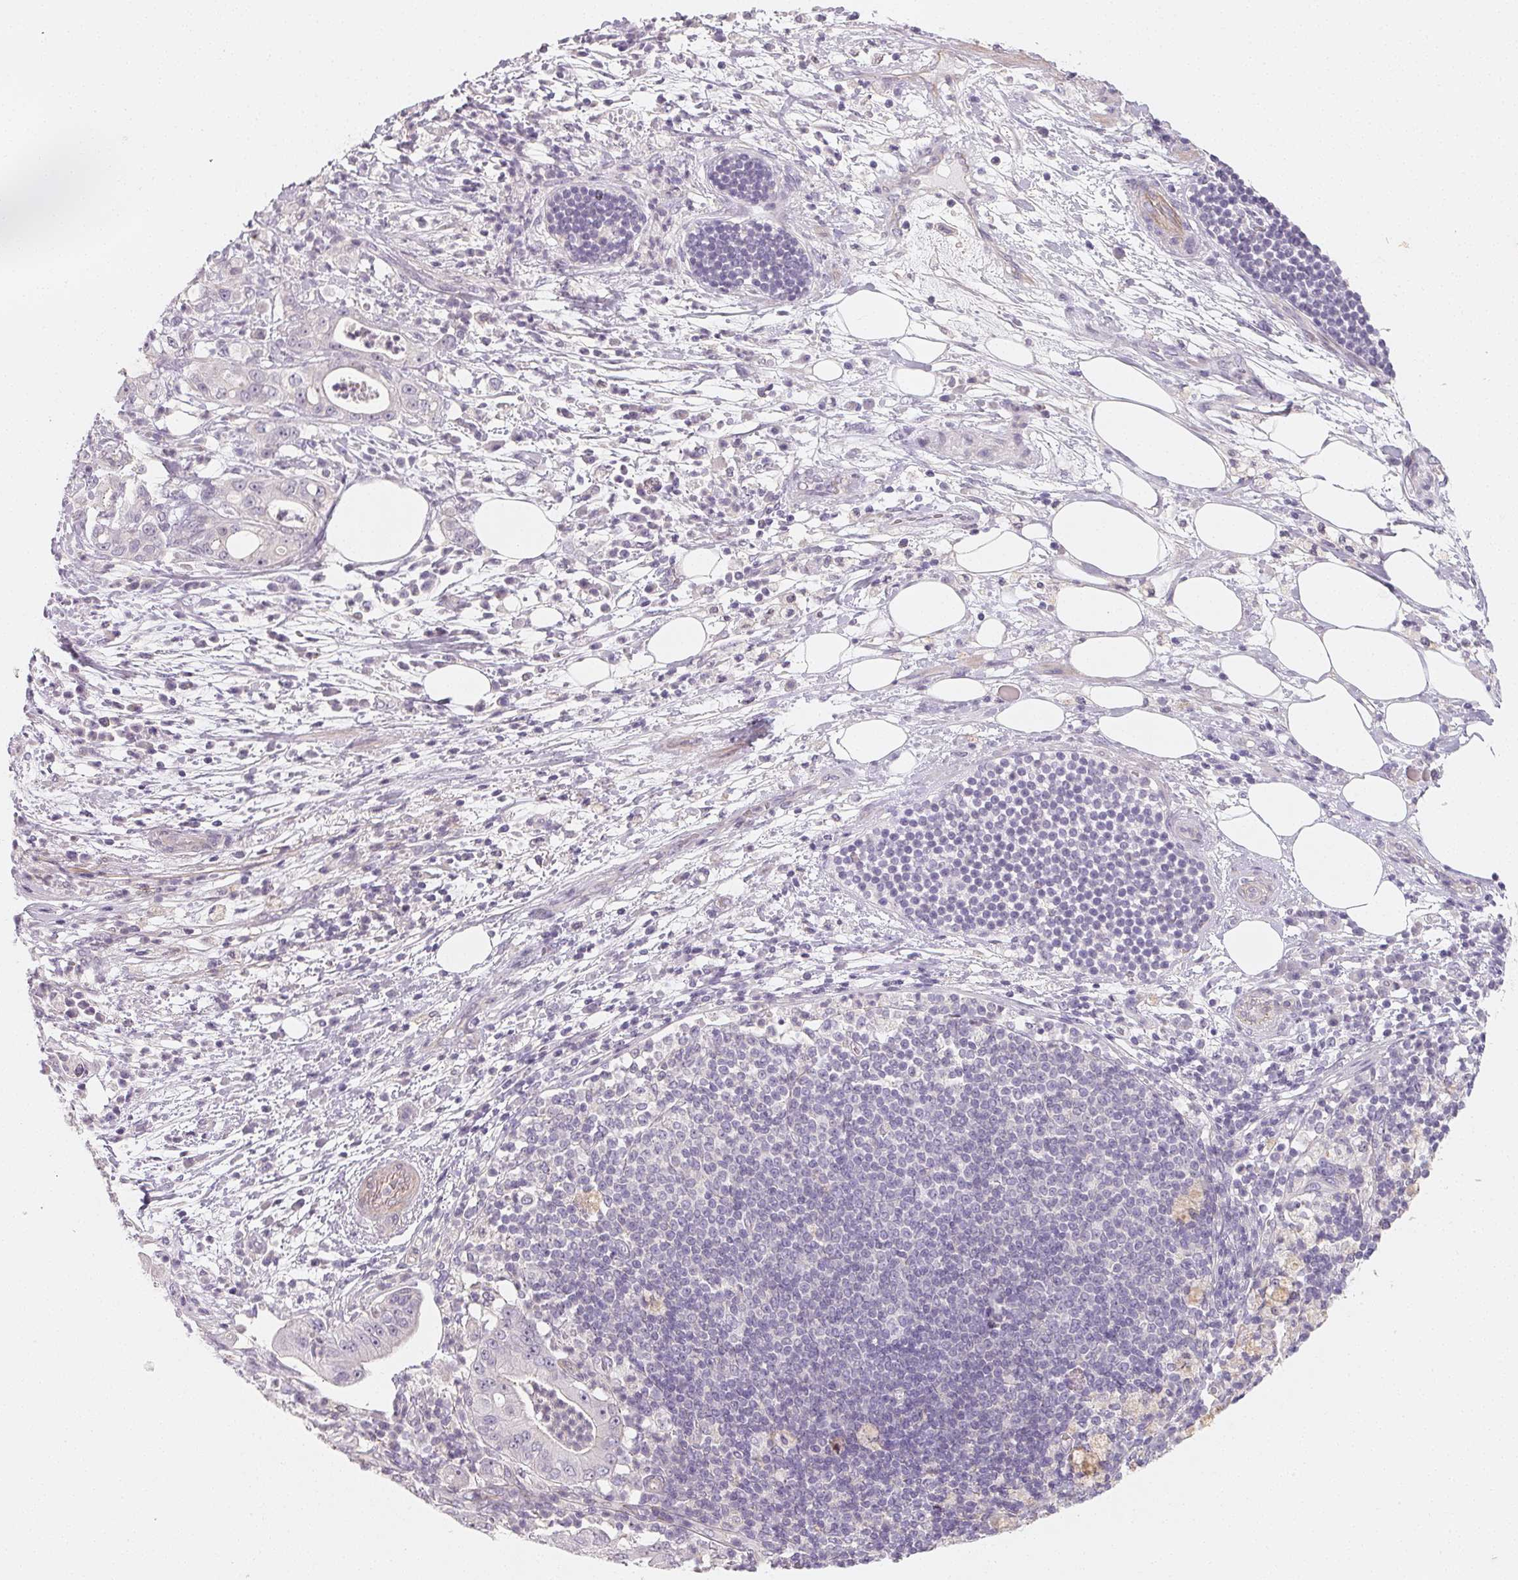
{"staining": {"intensity": "negative", "quantity": "none", "location": "none"}, "tissue": "pancreatic cancer", "cell_type": "Tumor cells", "image_type": "cancer", "snomed": [{"axis": "morphology", "description": "Adenocarcinoma, NOS"}, {"axis": "topography", "description": "Pancreas"}], "caption": "A photomicrograph of human adenocarcinoma (pancreatic) is negative for staining in tumor cells. Nuclei are stained in blue.", "gene": "LRRC23", "patient": {"sex": "male", "age": 71}}